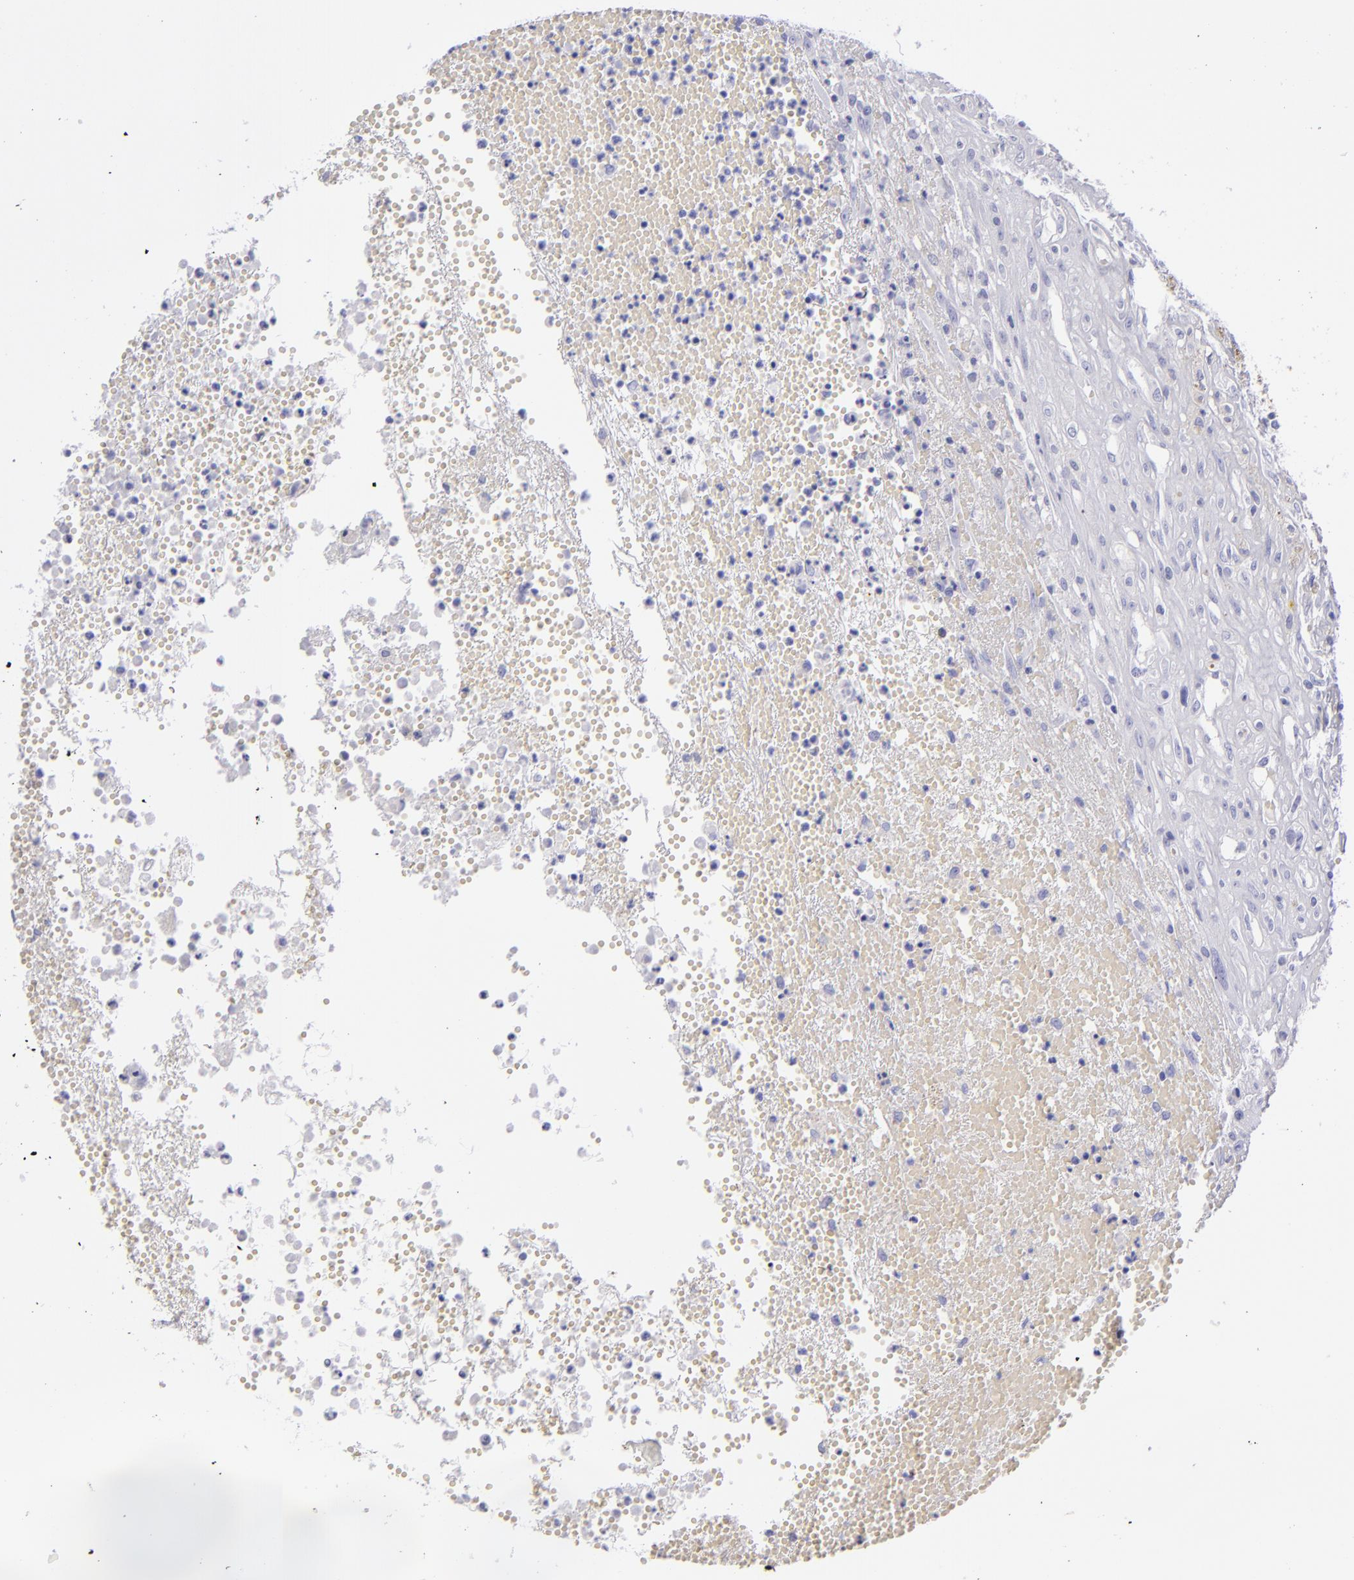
{"staining": {"intensity": "negative", "quantity": "none", "location": "none"}, "tissue": "glioma", "cell_type": "Tumor cells", "image_type": "cancer", "snomed": [{"axis": "morphology", "description": "Glioma, malignant, High grade"}, {"axis": "topography", "description": "Brain"}], "caption": "Tumor cells show no significant protein expression in glioma.", "gene": "CD22", "patient": {"sex": "male", "age": 66}}